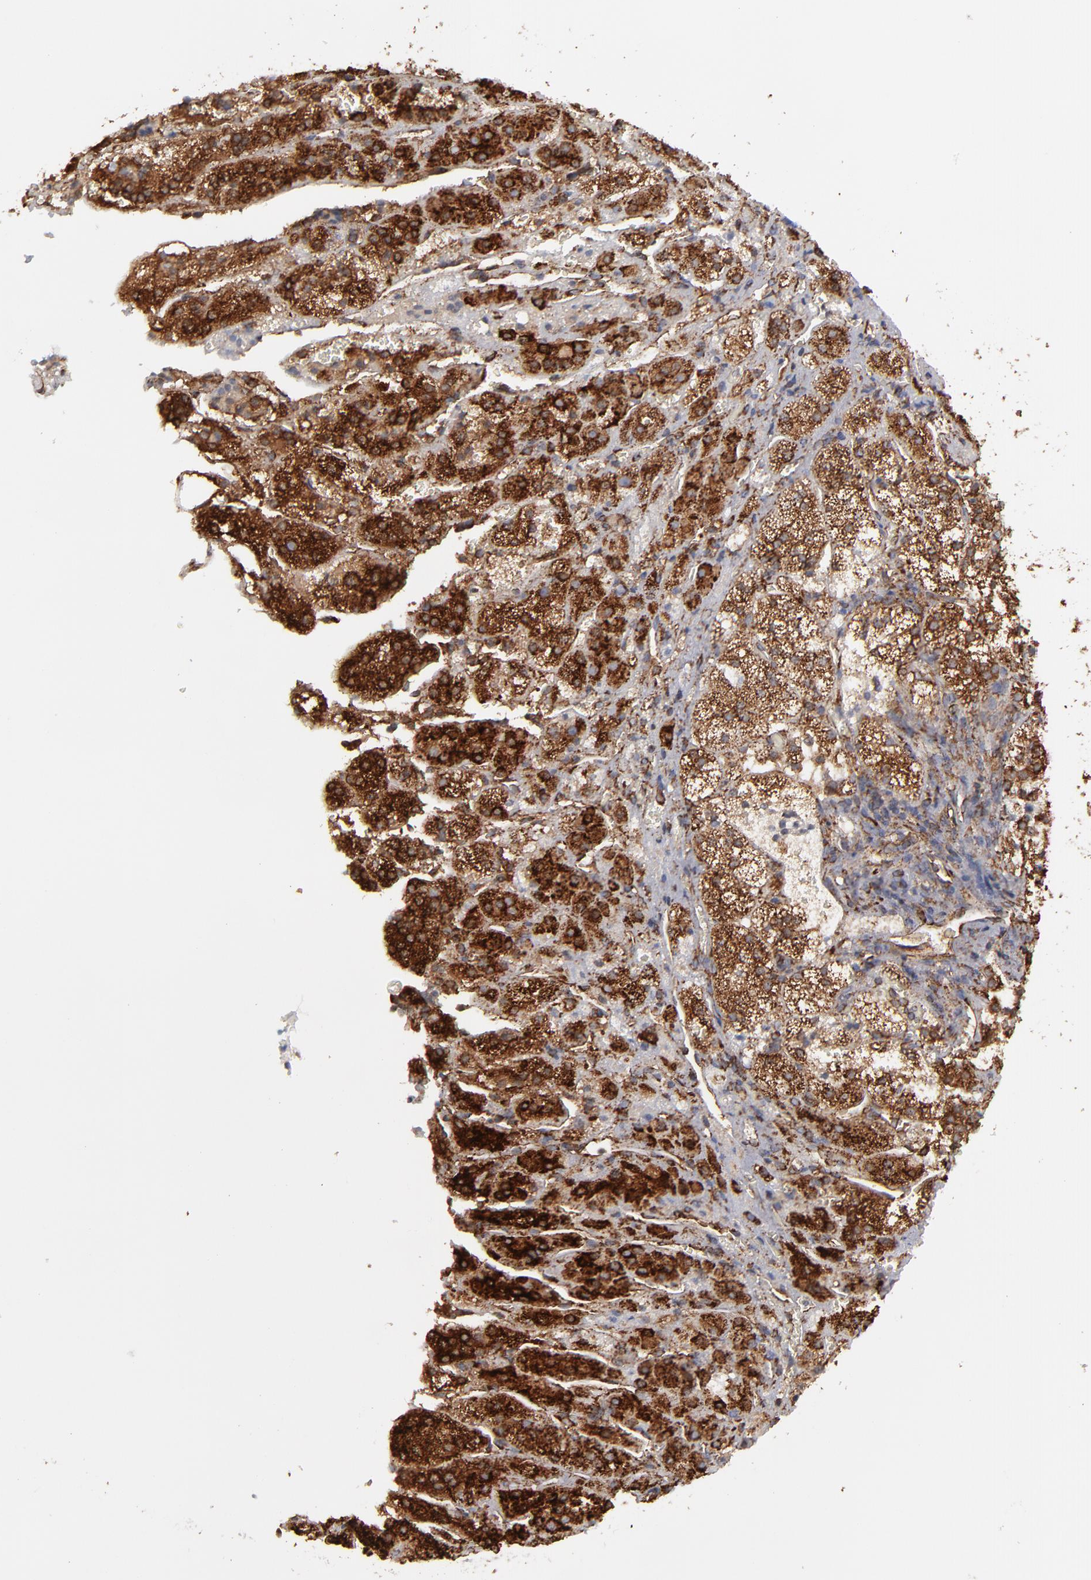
{"staining": {"intensity": "strong", "quantity": ">75%", "location": "cytoplasmic/membranous"}, "tissue": "adrenal gland", "cell_type": "Glandular cells", "image_type": "normal", "snomed": [{"axis": "morphology", "description": "Normal tissue, NOS"}, {"axis": "topography", "description": "Adrenal gland"}], "caption": "Immunohistochemistry staining of unremarkable adrenal gland, which exhibits high levels of strong cytoplasmic/membranous positivity in approximately >75% of glandular cells indicating strong cytoplasmic/membranous protein staining. The staining was performed using DAB (3,3'-diaminobenzidine) (brown) for protein detection and nuclei were counterstained in hematoxylin (blue).", "gene": "KTN1", "patient": {"sex": "female", "age": 44}}